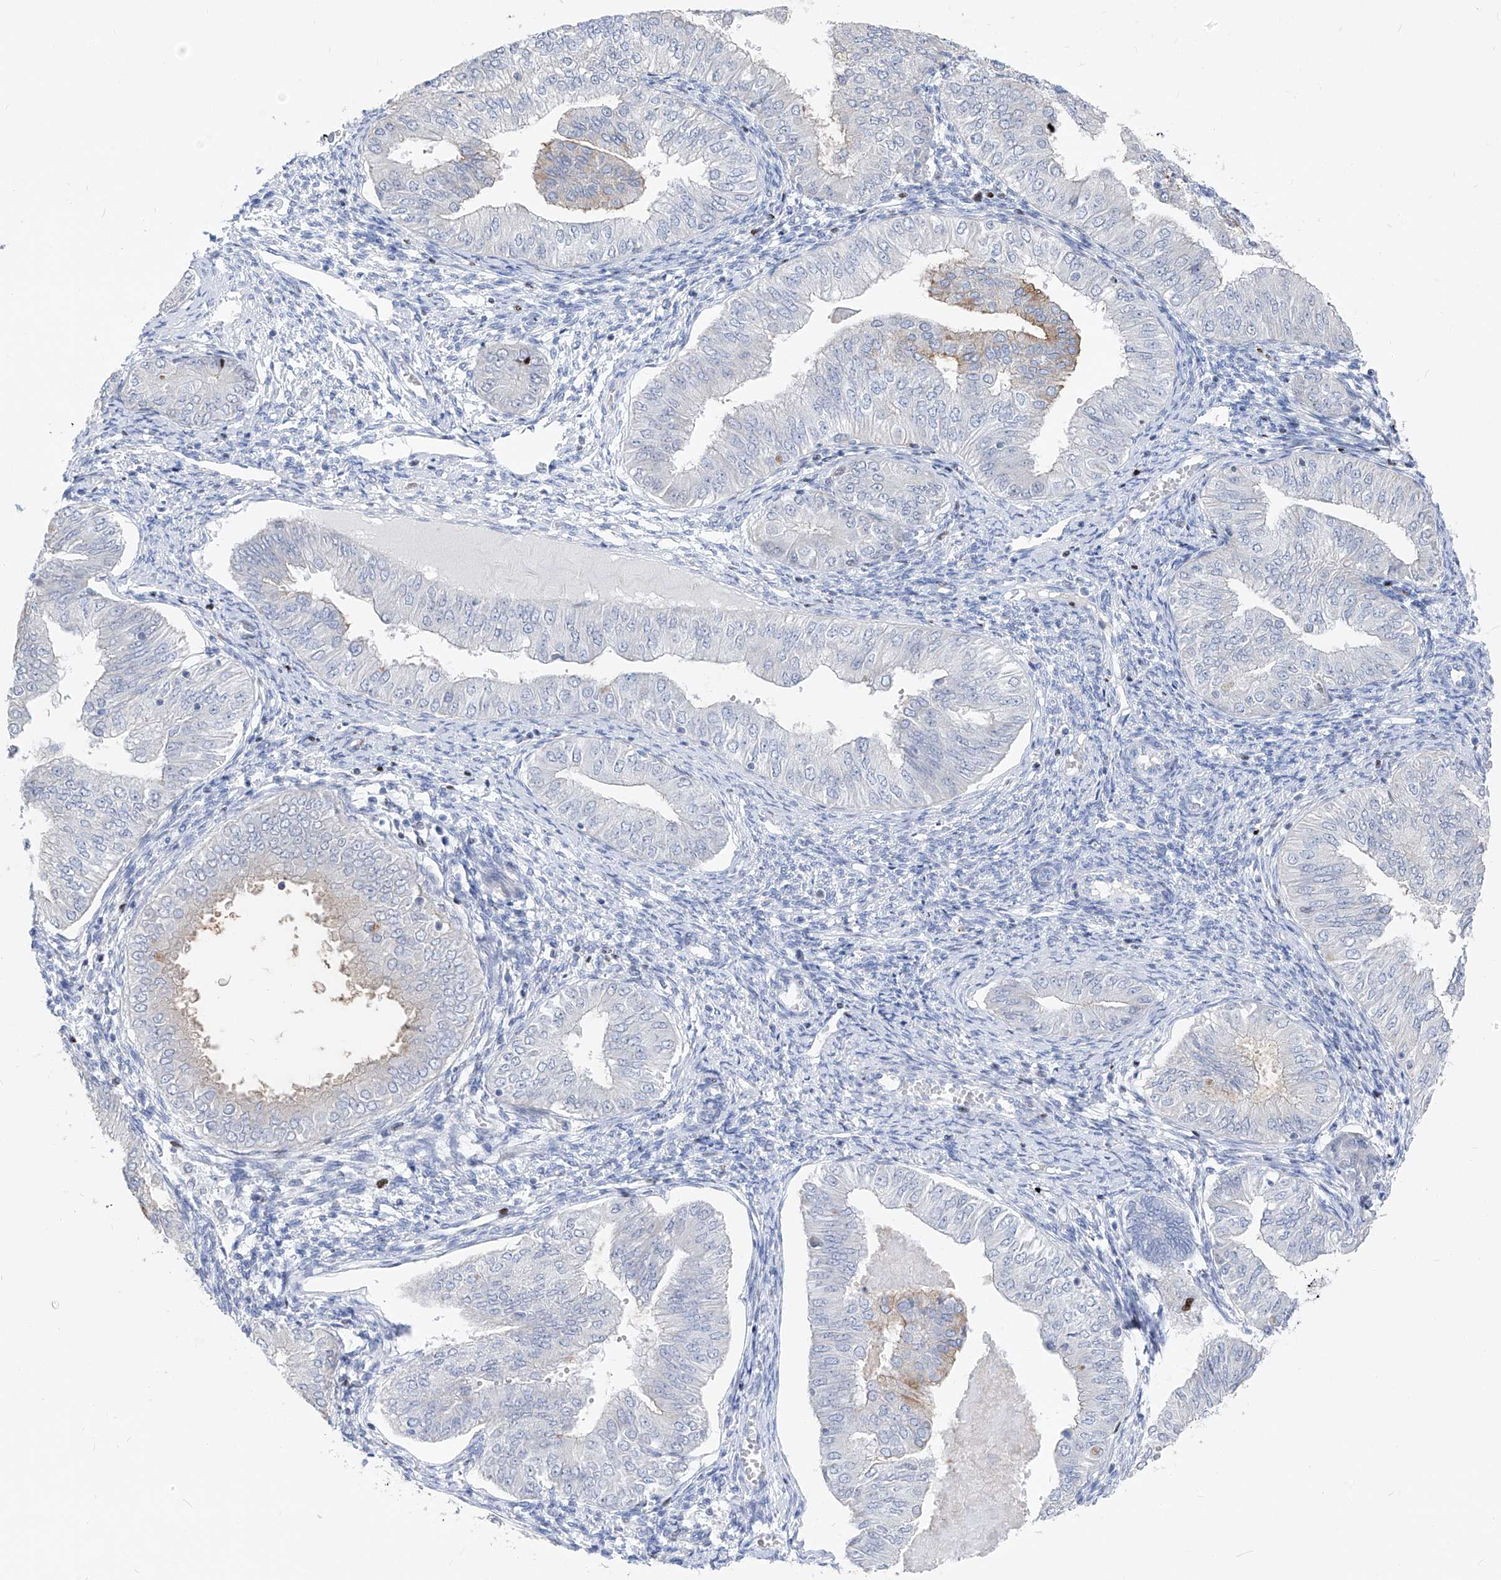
{"staining": {"intensity": "negative", "quantity": "none", "location": "none"}, "tissue": "endometrial cancer", "cell_type": "Tumor cells", "image_type": "cancer", "snomed": [{"axis": "morphology", "description": "Normal tissue, NOS"}, {"axis": "morphology", "description": "Adenocarcinoma, NOS"}, {"axis": "topography", "description": "Endometrium"}], "caption": "Immunohistochemistry (IHC) of endometrial cancer (adenocarcinoma) displays no staining in tumor cells.", "gene": "FRS3", "patient": {"sex": "female", "age": 53}}